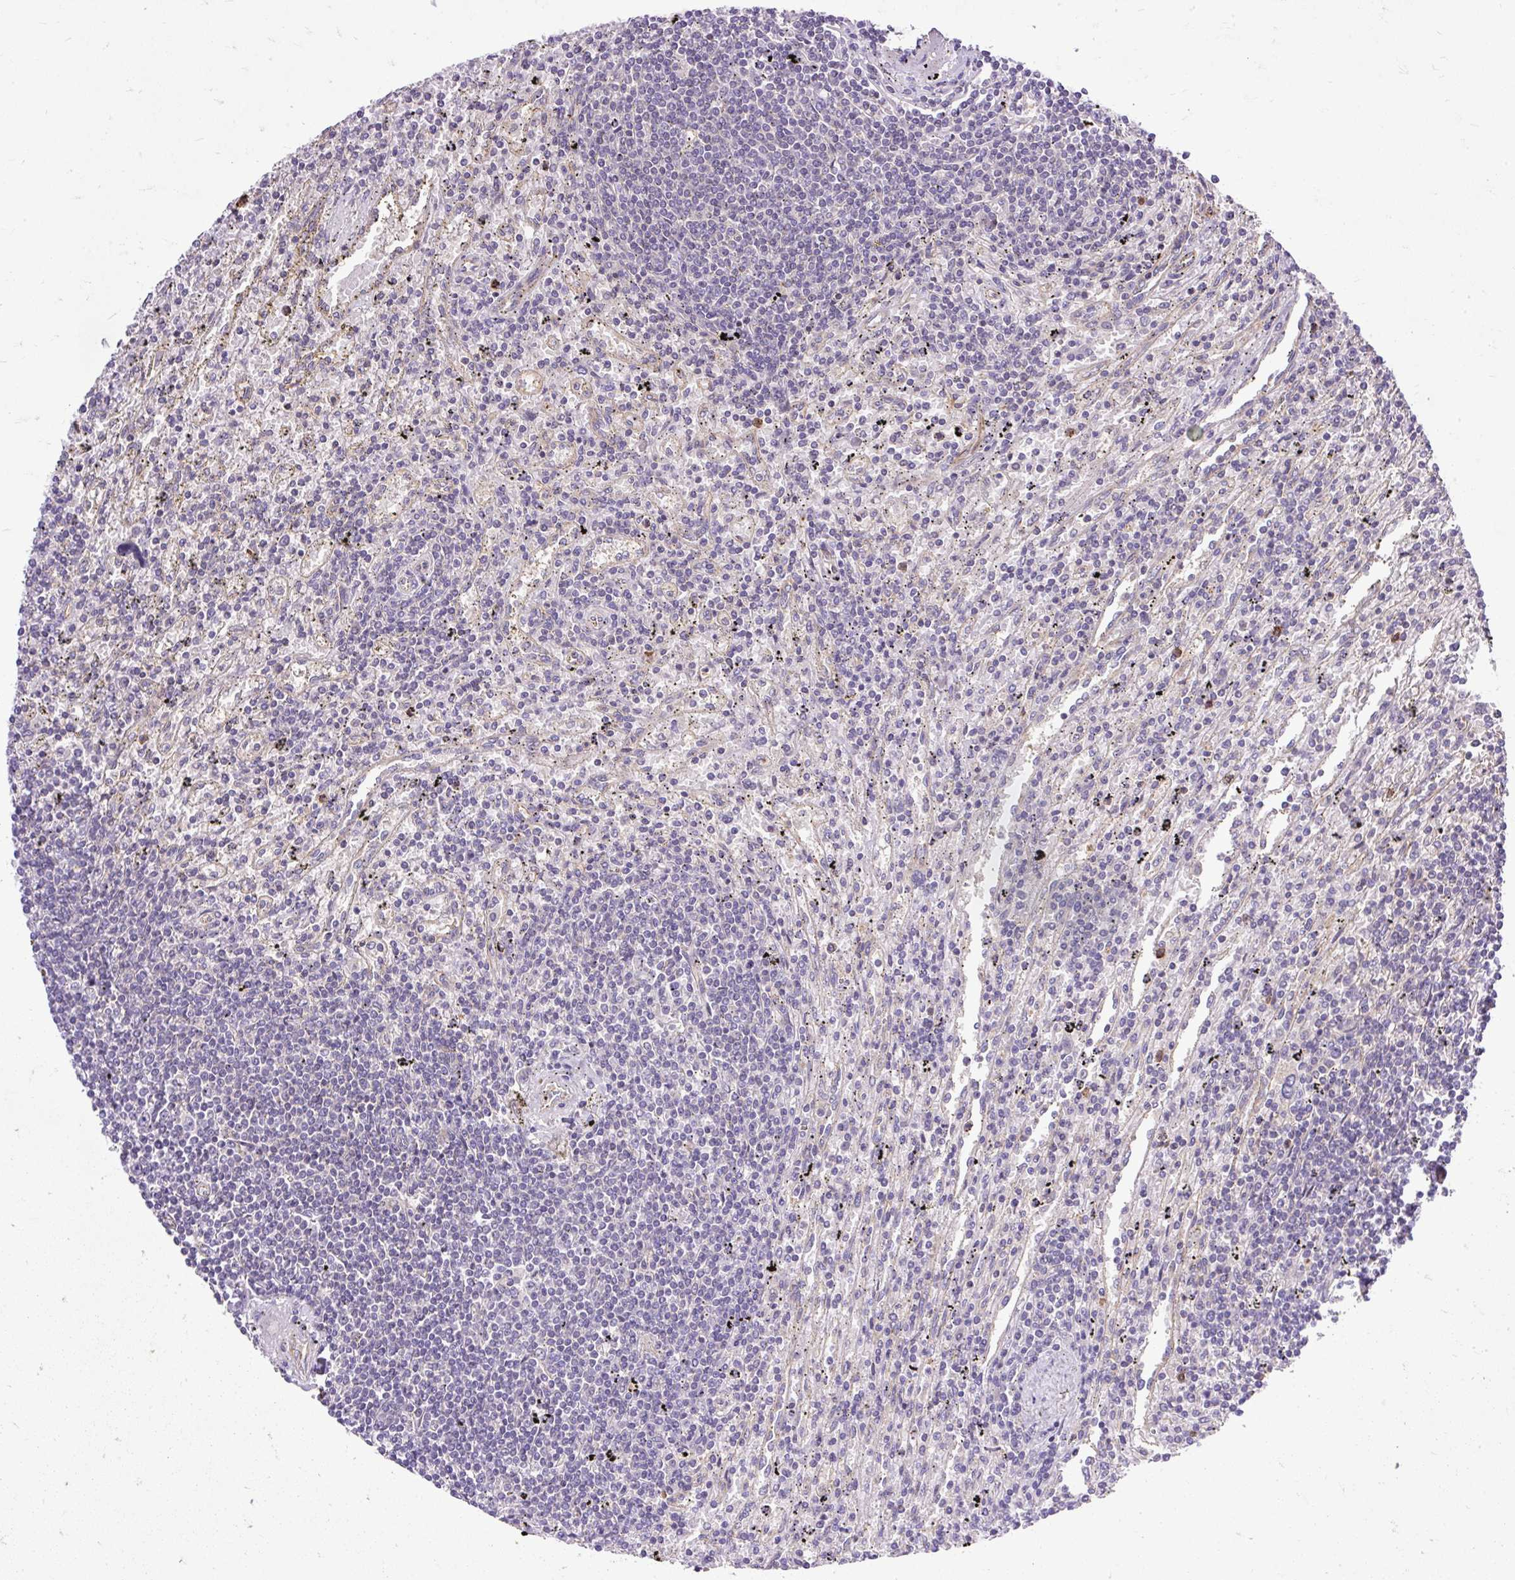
{"staining": {"intensity": "negative", "quantity": "none", "location": "none"}, "tissue": "lymphoma", "cell_type": "Tumor cells", "image_type": "cancer", "snomed": [{"axis": "morphology", "description": "Malignant lymphoma, non-Hodgkin's type, Low grade"}, {"axis": "topography", "description": "Spleen"}], "caption": "Histopathology image shows no significant protein positivity in tumor cells of malignant lymphoma, non-Hodgkin's type (low-grade).", "gene": "HEXB", "patient": {"sex": "male", "age": 76}}